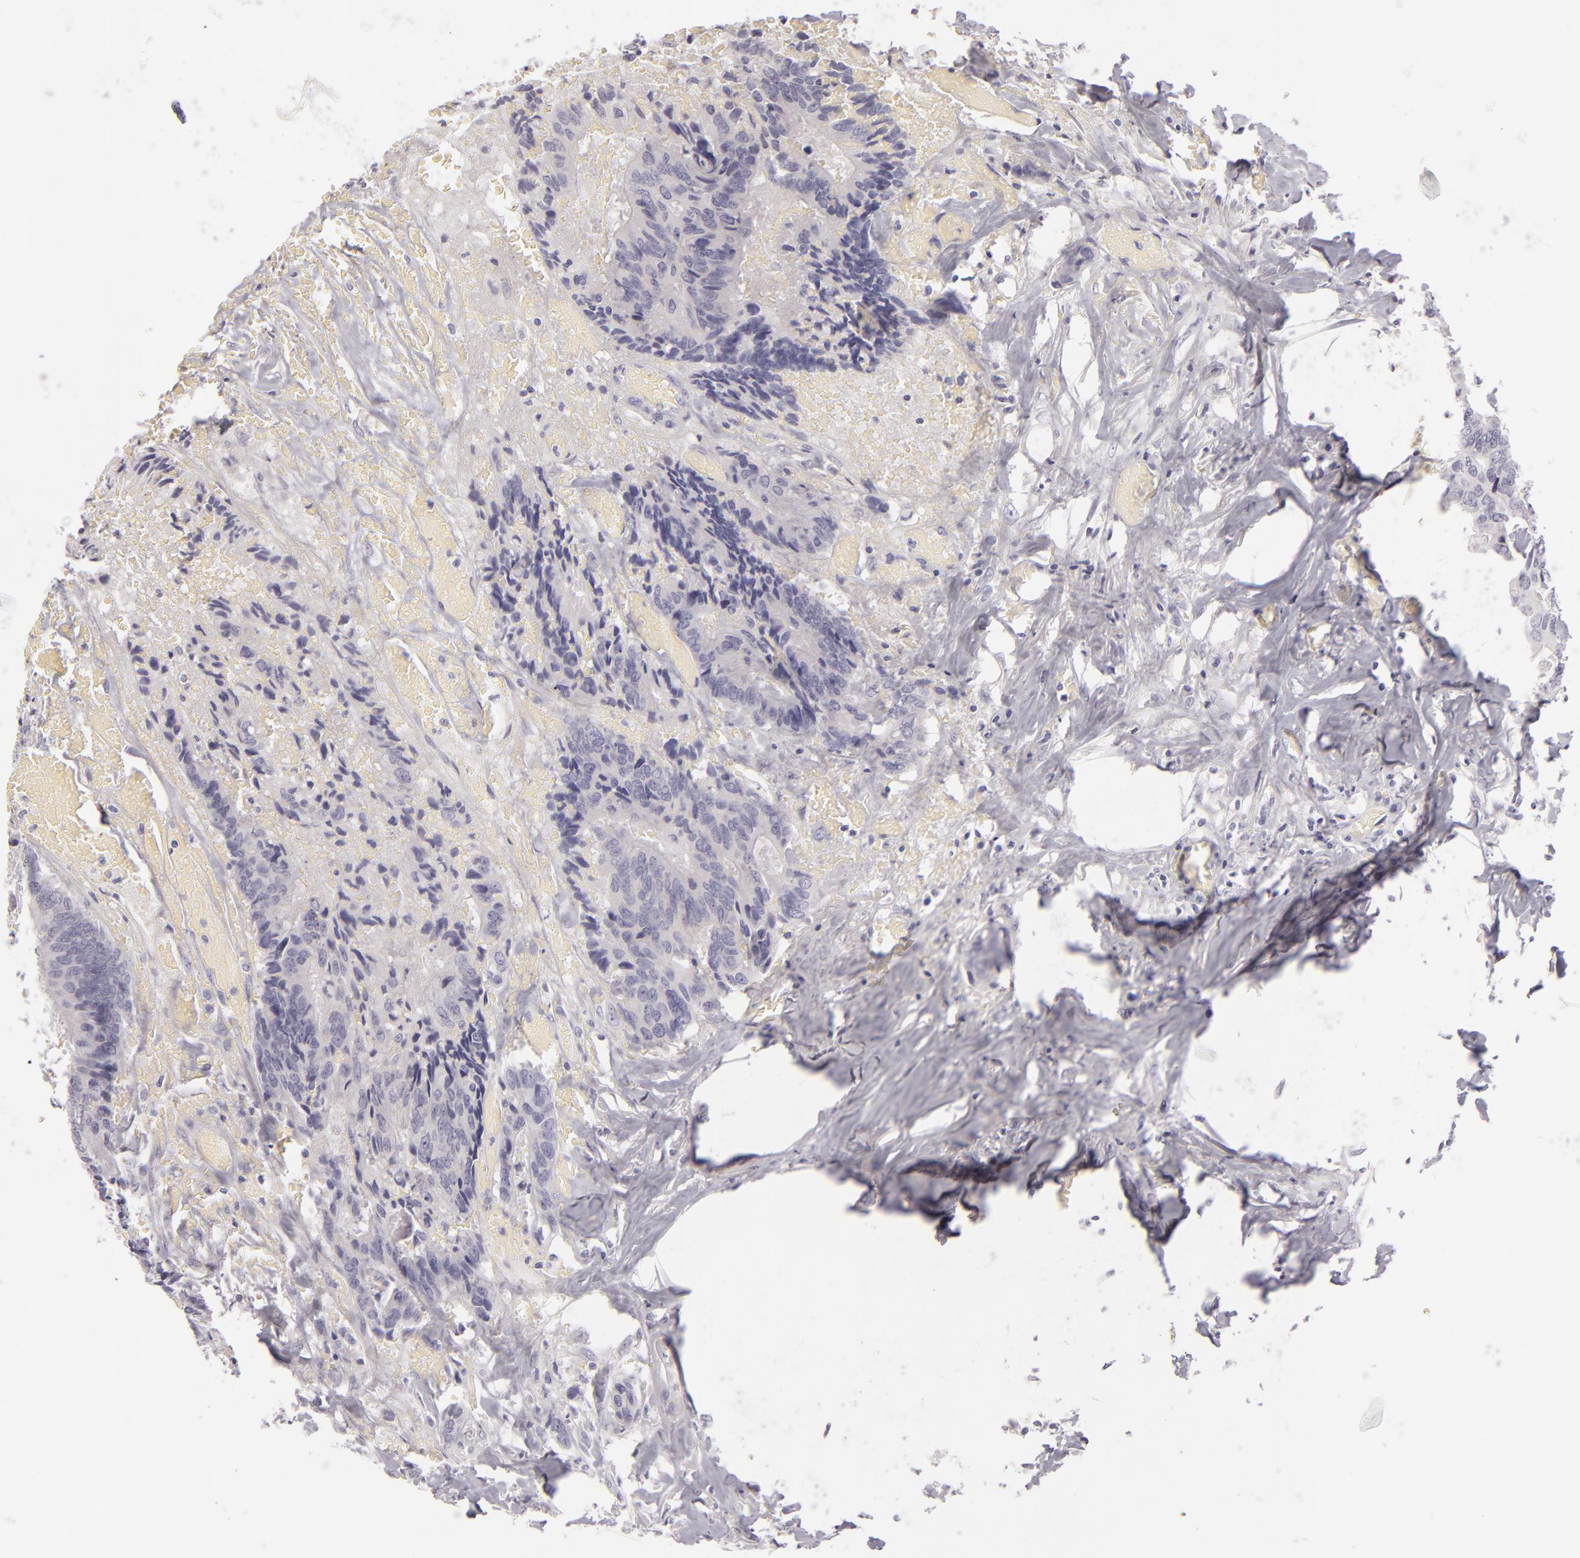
{"staining": {"intensity": "negative", "quantity": "none", "location": "none"}, "tissue": "colorectal cancer", "cell_type": "Tumor cells", "image_type": "cancer", "snomed": [{"axis": "morphology", "description": "Adenocarcinoma, NOS"}, {"axis": "topography", "description": "Rectum"}], "caption": "Tumor cells show no significant staining in adenocarcinoma (colorectal).", "gene": "DLG4", "patient": {"sex": "male", "age": 55}}